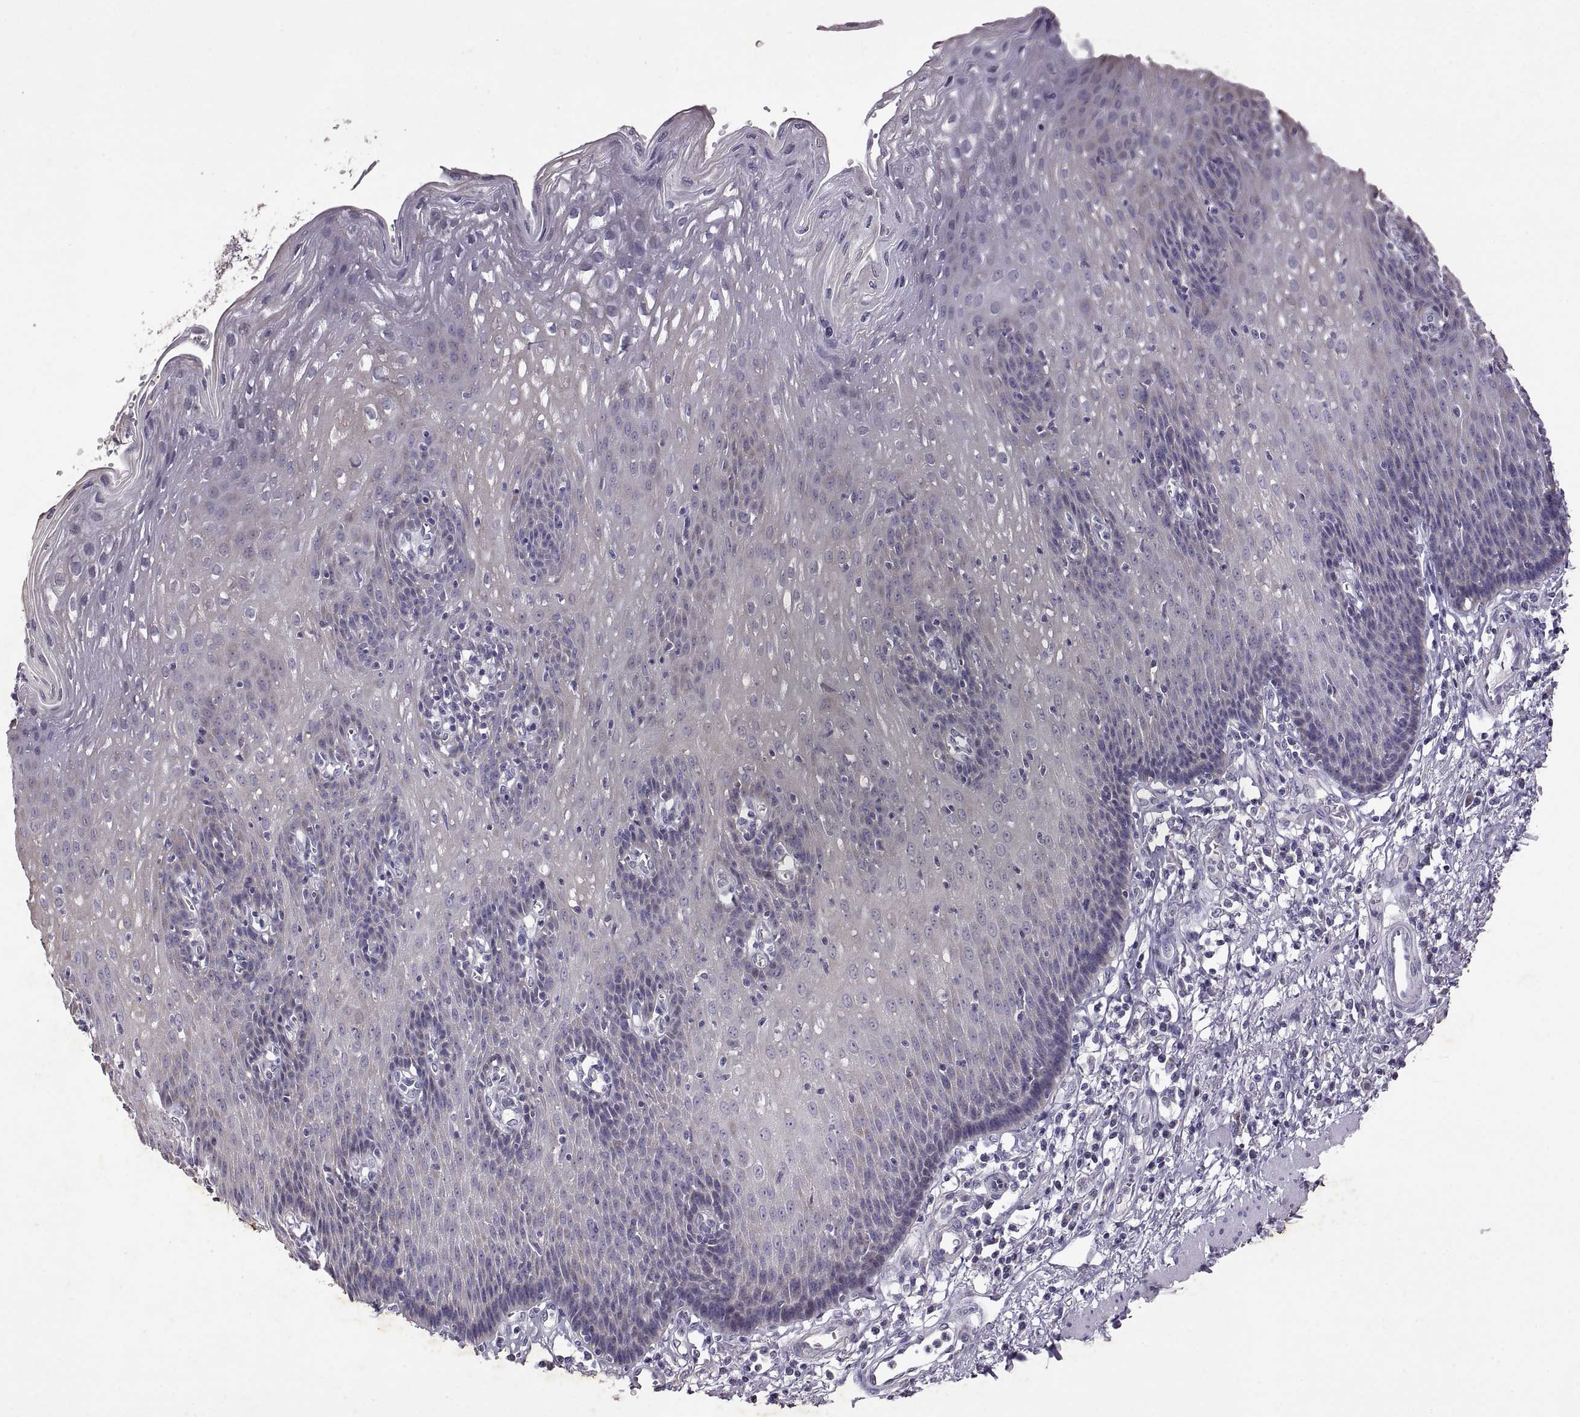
{"staining": {"intensity": "negative", "quantity": "none", "location": "none"}, "tissue": "esophagus", "cell_type": "Squamous epithelial cells", "image_type": "normal", "snomed": [{"axis": "morphology", "description": "Normal tissue, NOS"}, {"axis": "topography", "description": "Esophagus"}], "caption": "This is an IHC histopathology image of unremarkable esophagus. There is no staining in squamous epithelial cells.", "gene": "DEFB136", "patient": {"sex": "male", "age": 57}}